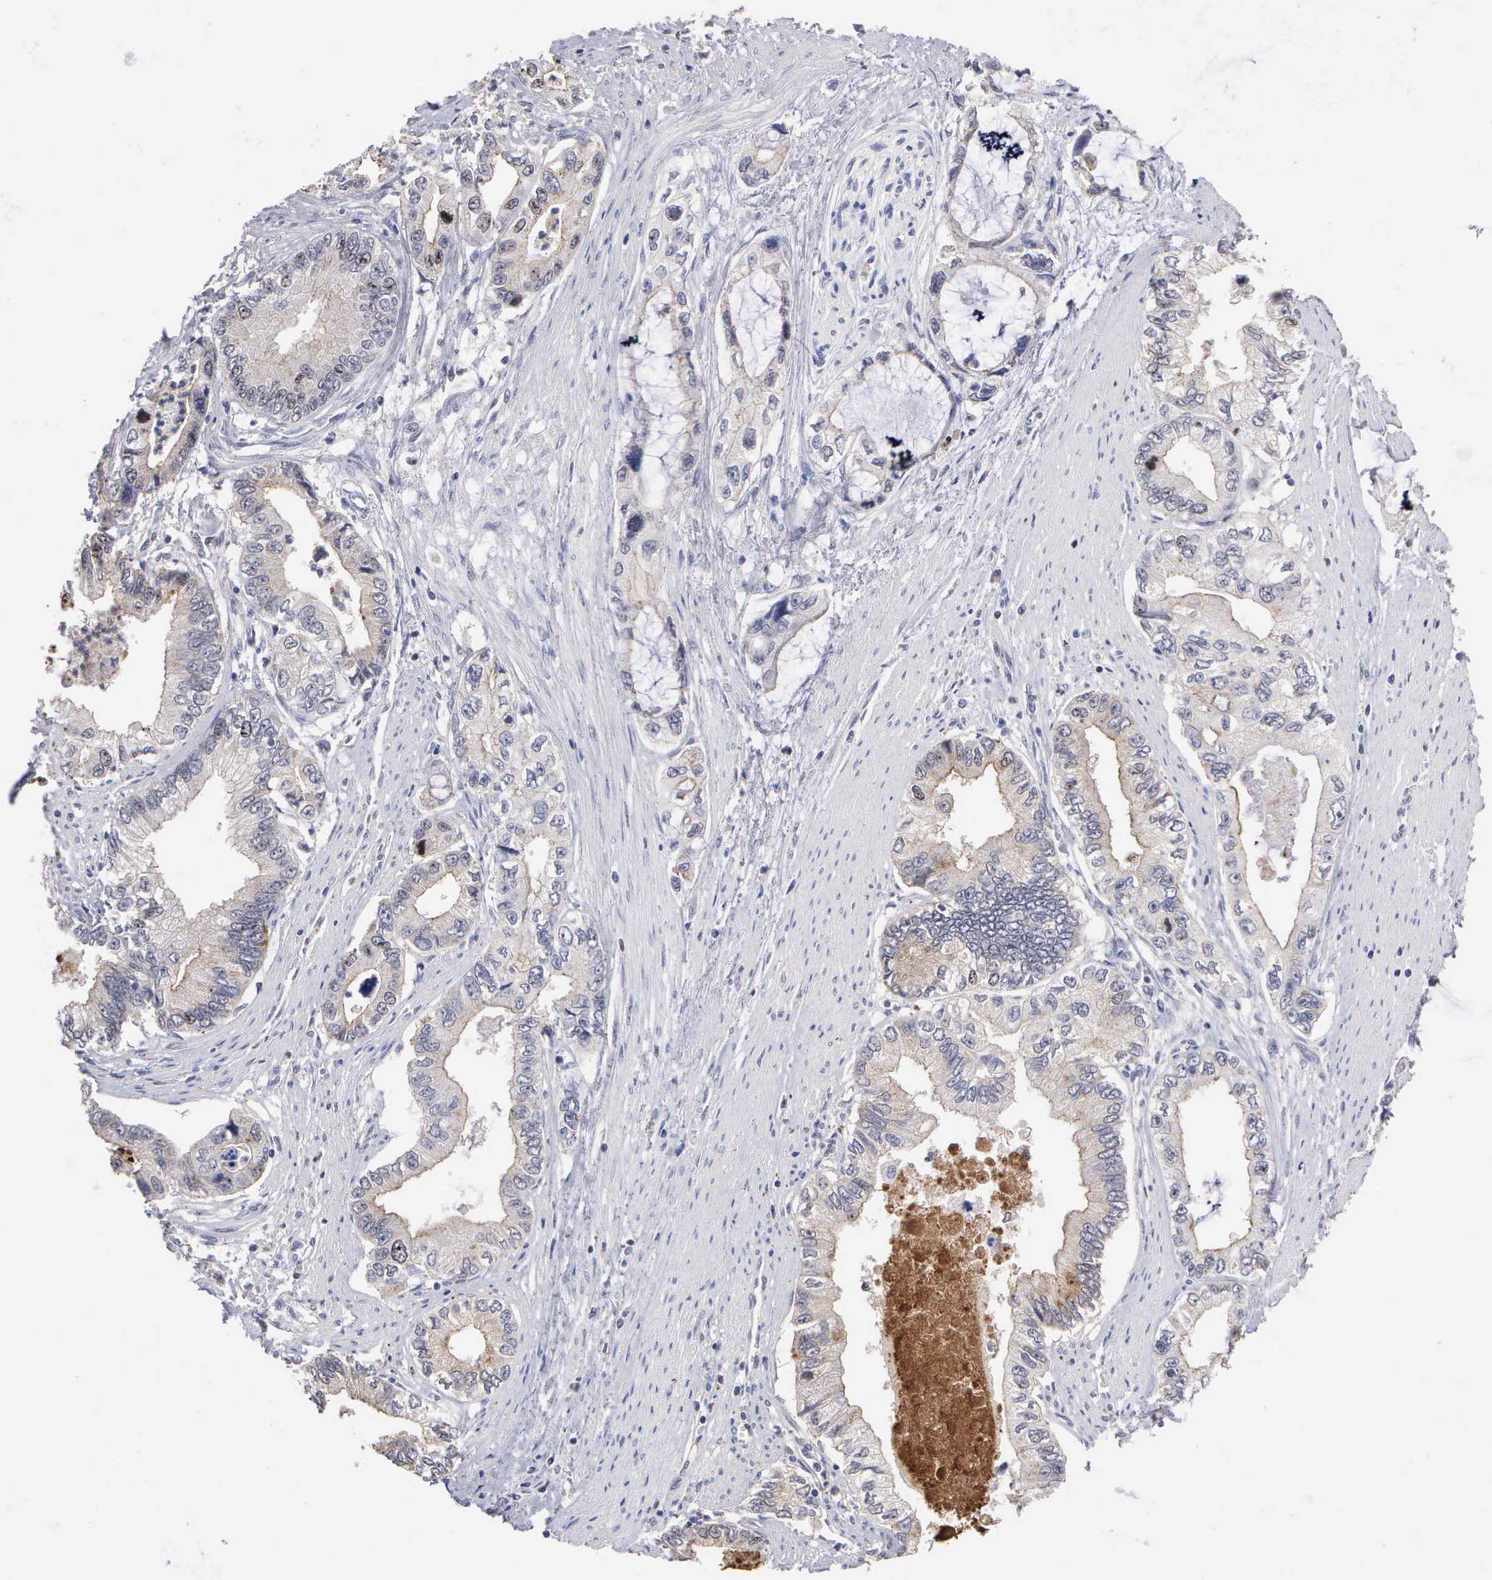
{"staining": {"intensity": "weak", "quantity": "25%-75%", "location": "cytoplasmic/membranous"}, "tissue": "pancreatic cancer", "cell_type": "Tumor cells", "image_type": "cancer", "snomed": [{"axis": "morphology", "description": "Adenocarcinoma, NOS"}, {"axis": "topography", "description": "Pancreas"}, {"axis": "topography", "description": "Stomach, upper"}], "caption": "Immunohistochemical staining of pancreatic adenocarcinoma demonstrates weak cytoplasmic/membranous protein expression in approximately 25%-75% of tumor cells.", "gene": "KDM6A", "patient": {"sex": "male", "age": 77}}